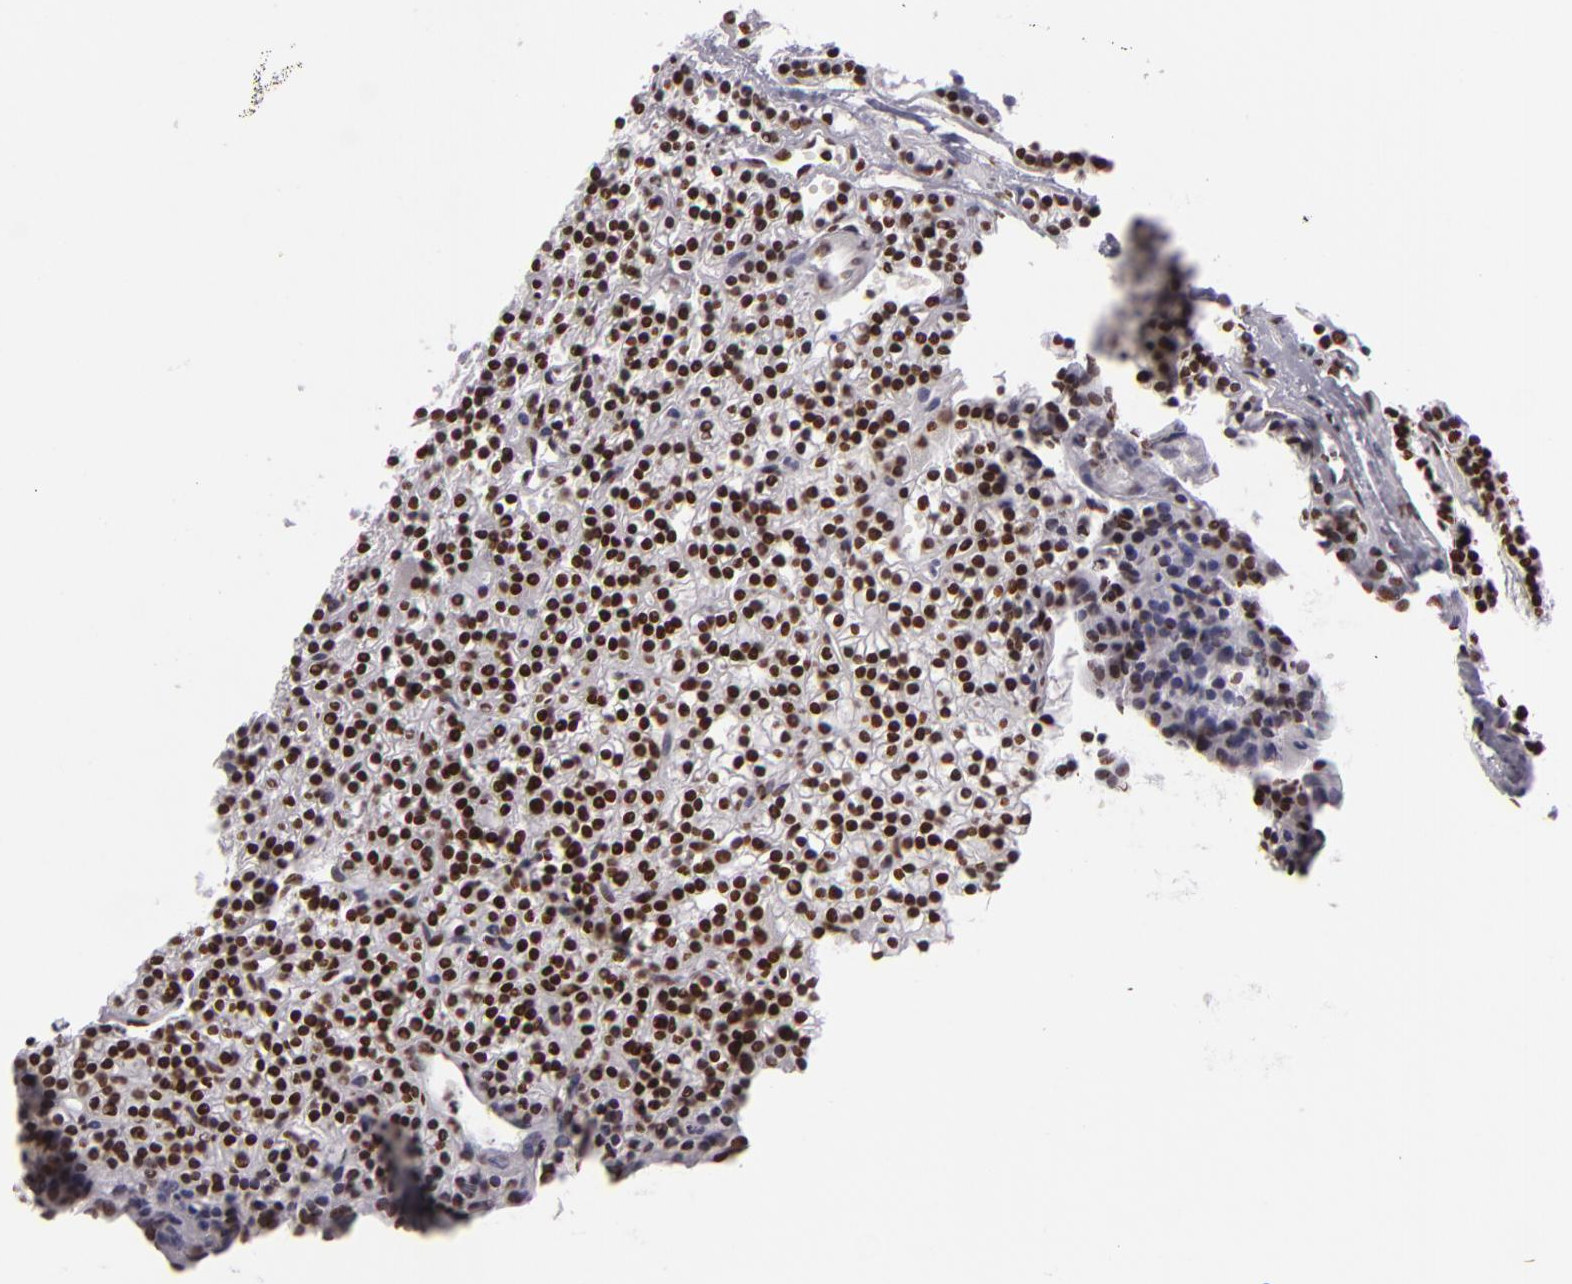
{"staining": {"intensity": "strong", "quantity": ">75%", "location": "nuclear"}, "tissue": "parathyroid gland", "cell_type": "Glandular cells", "image_type": "normal", "snomed": [{"axis": "morphology", "description": "Normal tissue, NOS"}, {"axis": "topography", "description": "Parathyroid gland"}], "caption": "Immunohistochemical staining of benign human parathyroid gland shows strong nuclear protein staining in about >75% of glandular cells.", "gene": "SAFB", "patient": {"sex": "female", "age": 45}}